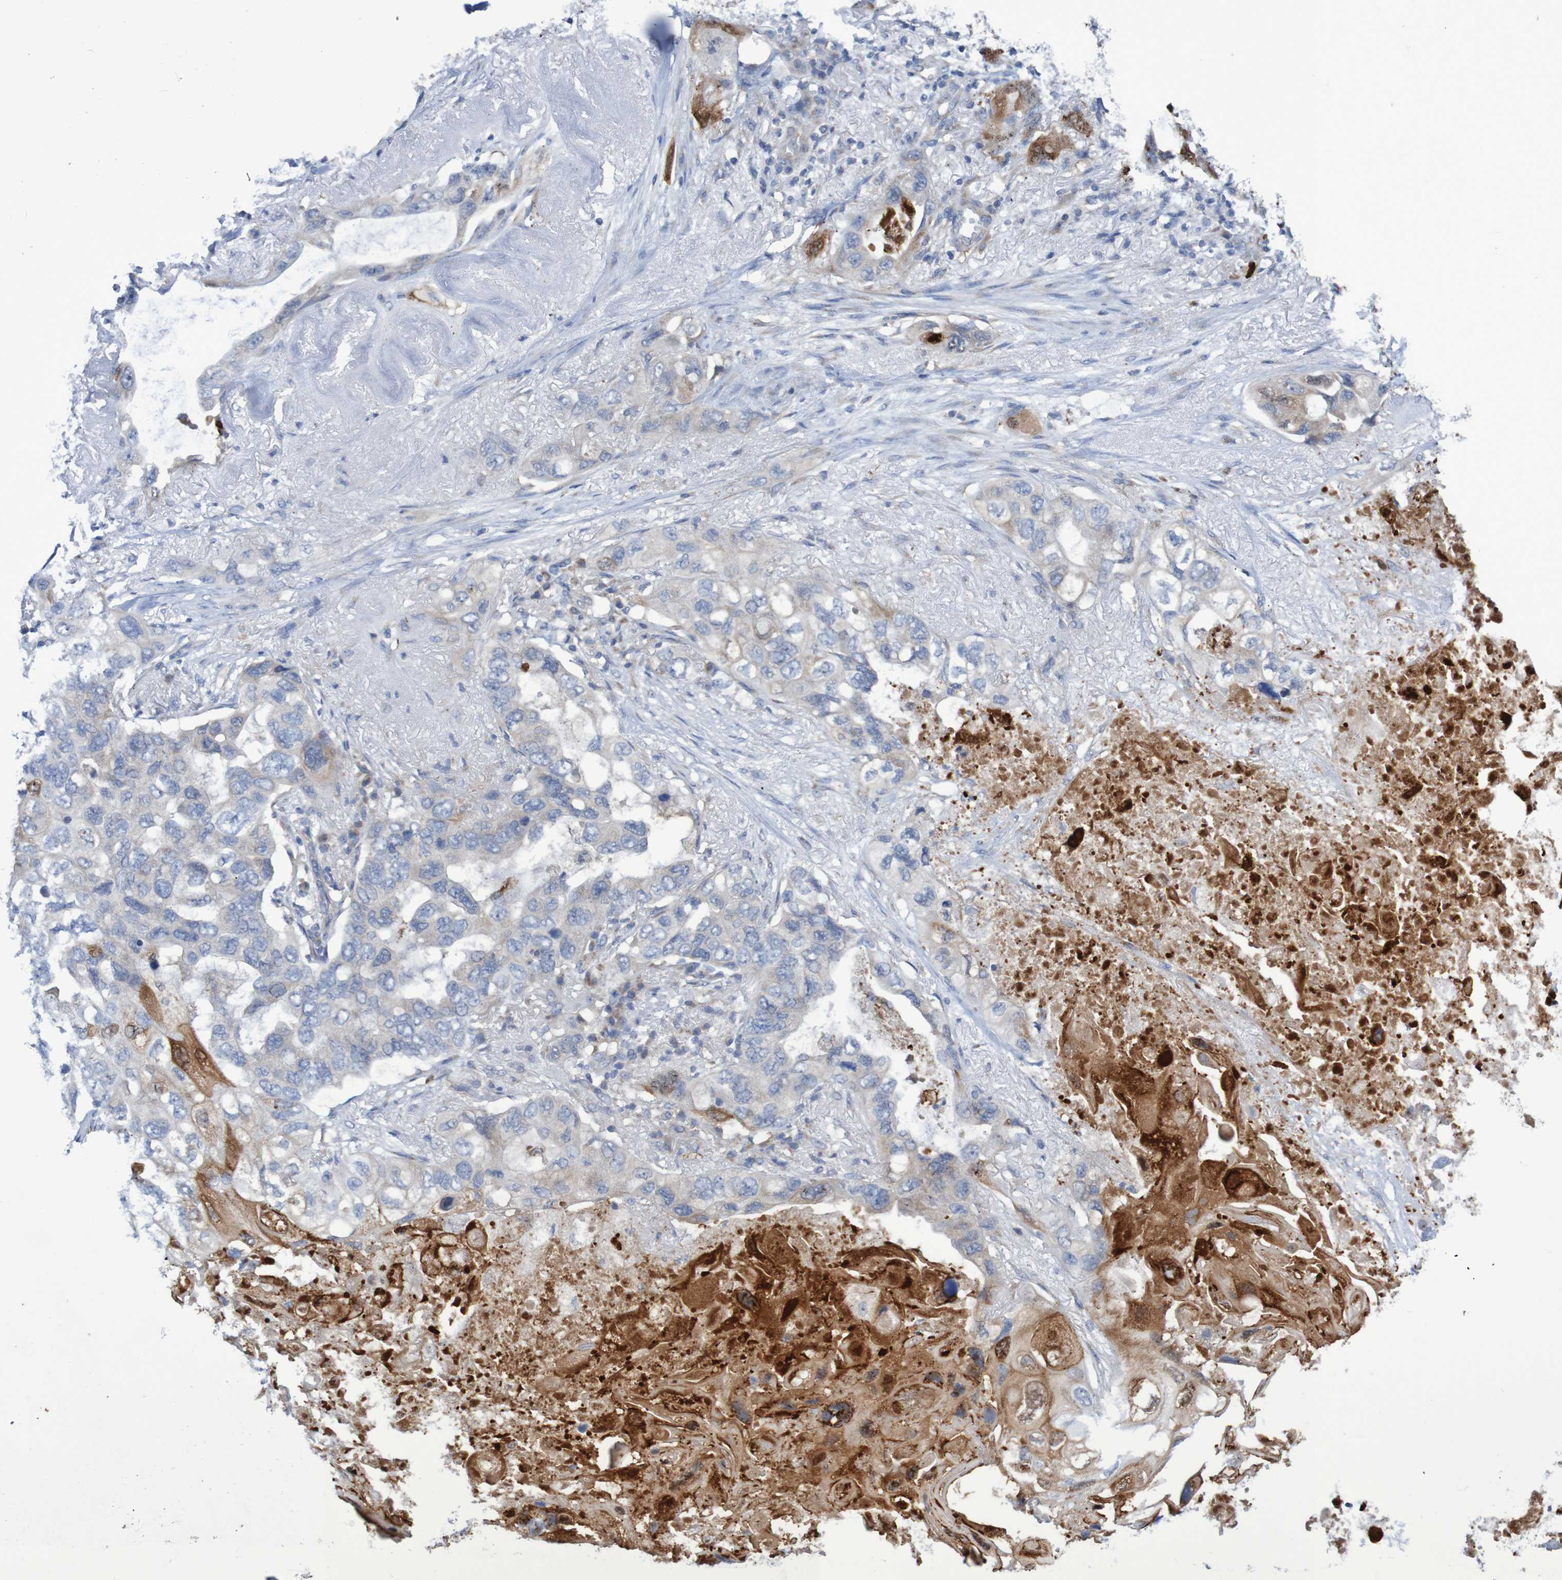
{"staining": {"intensity": "moderate", "quantity": "25%-75%", "location": "cytoplasmic/membranous,nuclear"}, "tissue": "lung cancer", "cell_type": "Tumor cells", "image_type": "cancer", "snomed": [{"axis": "morphology", "description": "Squamous cell carcinoma, NOS"}, {"axis": "topography", "description": "Lung"}], "caption": "Tumor cells show moderate cytoplasmic/membranous and nuclear expression in about 25%-75% of cells in lung squamous cell carcinoma.", "gene": "PARP4", "patient": {"sex": "female", "age": 73}}